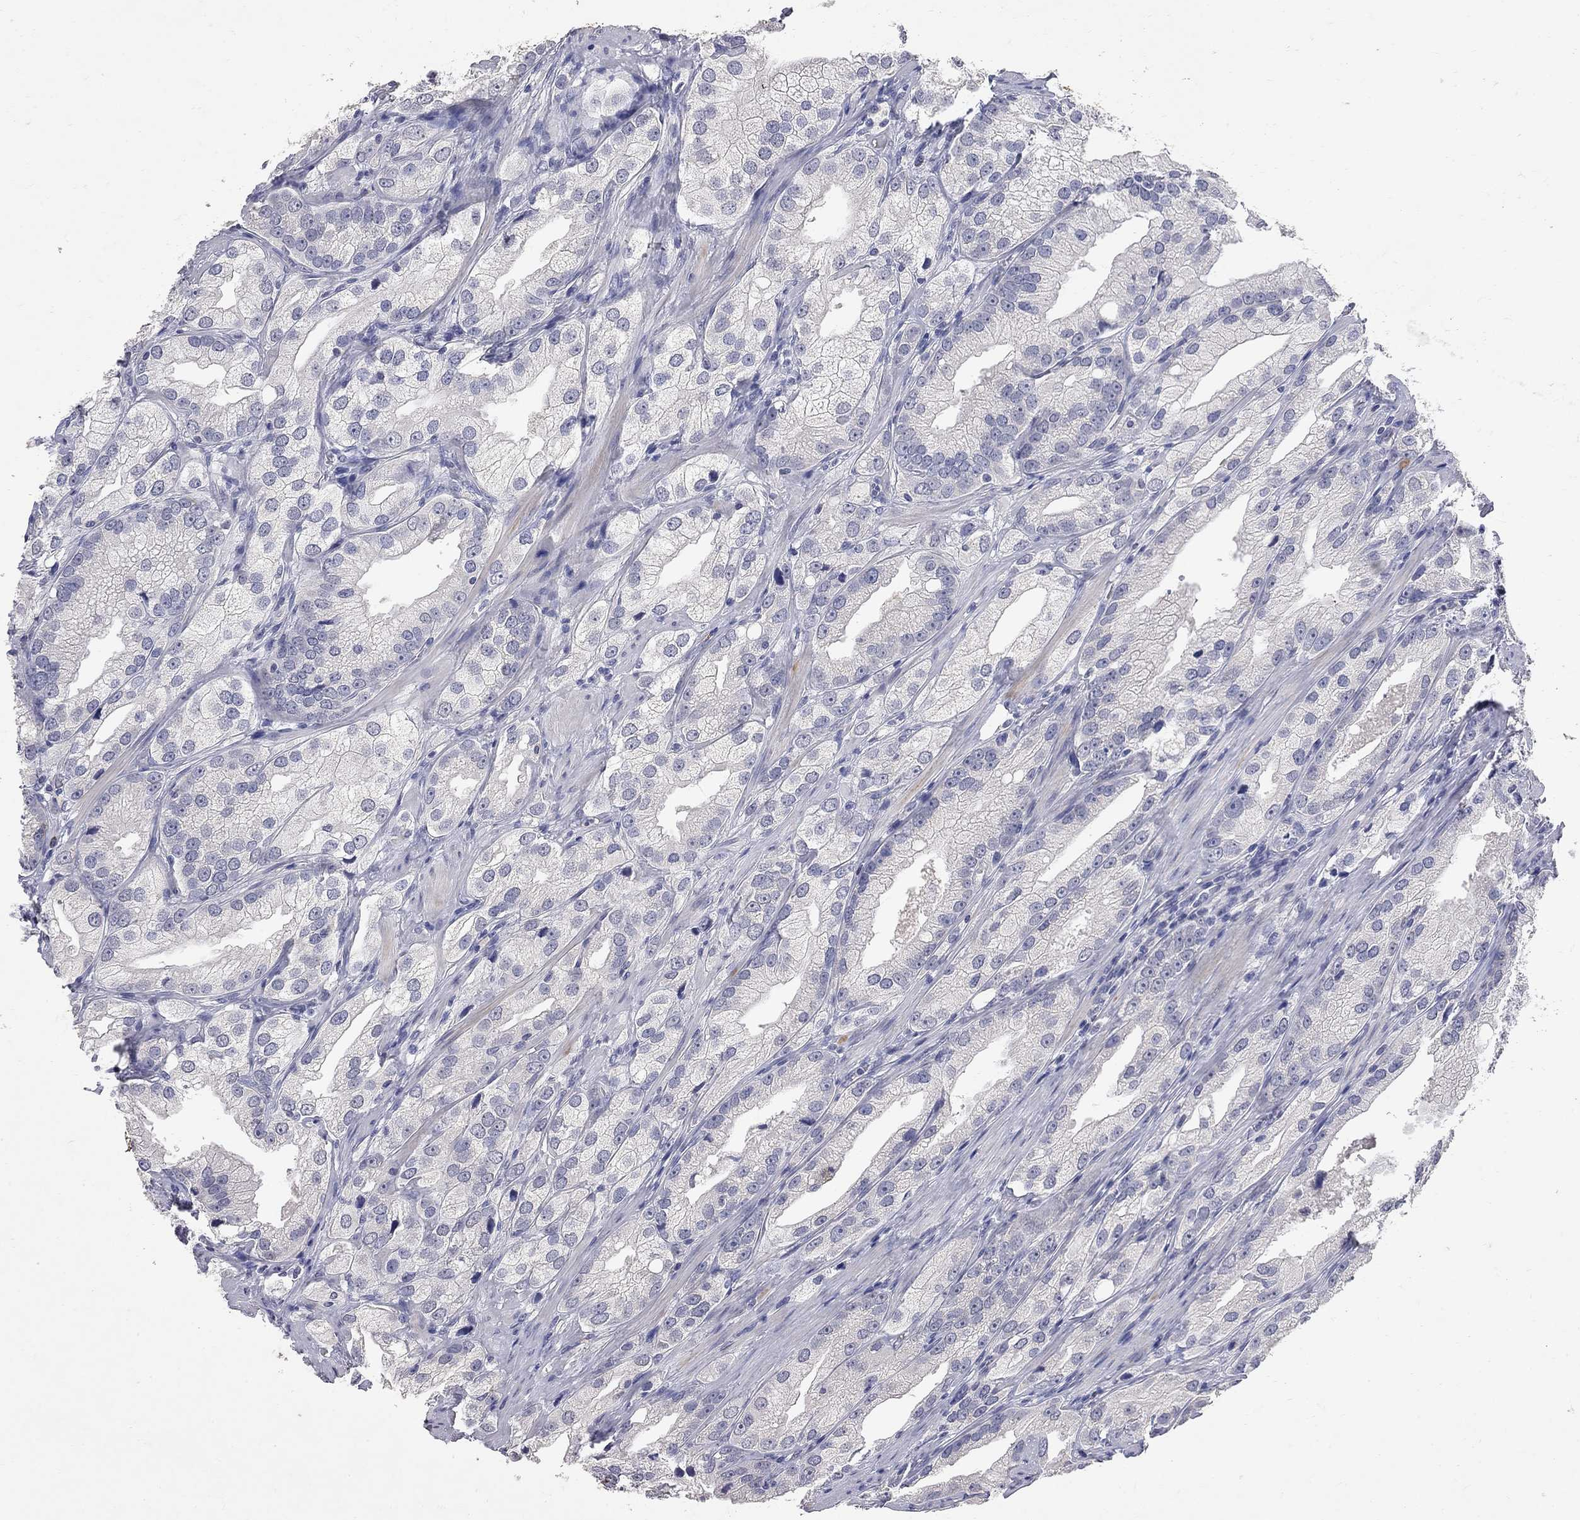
{"staining": {"intensity": "negative", "quantity": "none", "location": "none"}, "tissue": "prostate cancer", "cell_type": "Tumor cells", "image_type": "cancer", "snomed": [{"axis": "morphology", "description": "Adenocarcinoma, High grade"}, {"axis": "topography", "description": "Prostate and seminal vesicle, NOS"}], "caption": "Prostate cancer stained for a protein using immunohistochemistry reveals no staining tumor cells.", "gene": "NOS2", "patient": {"sex": "male", "age": 62}}